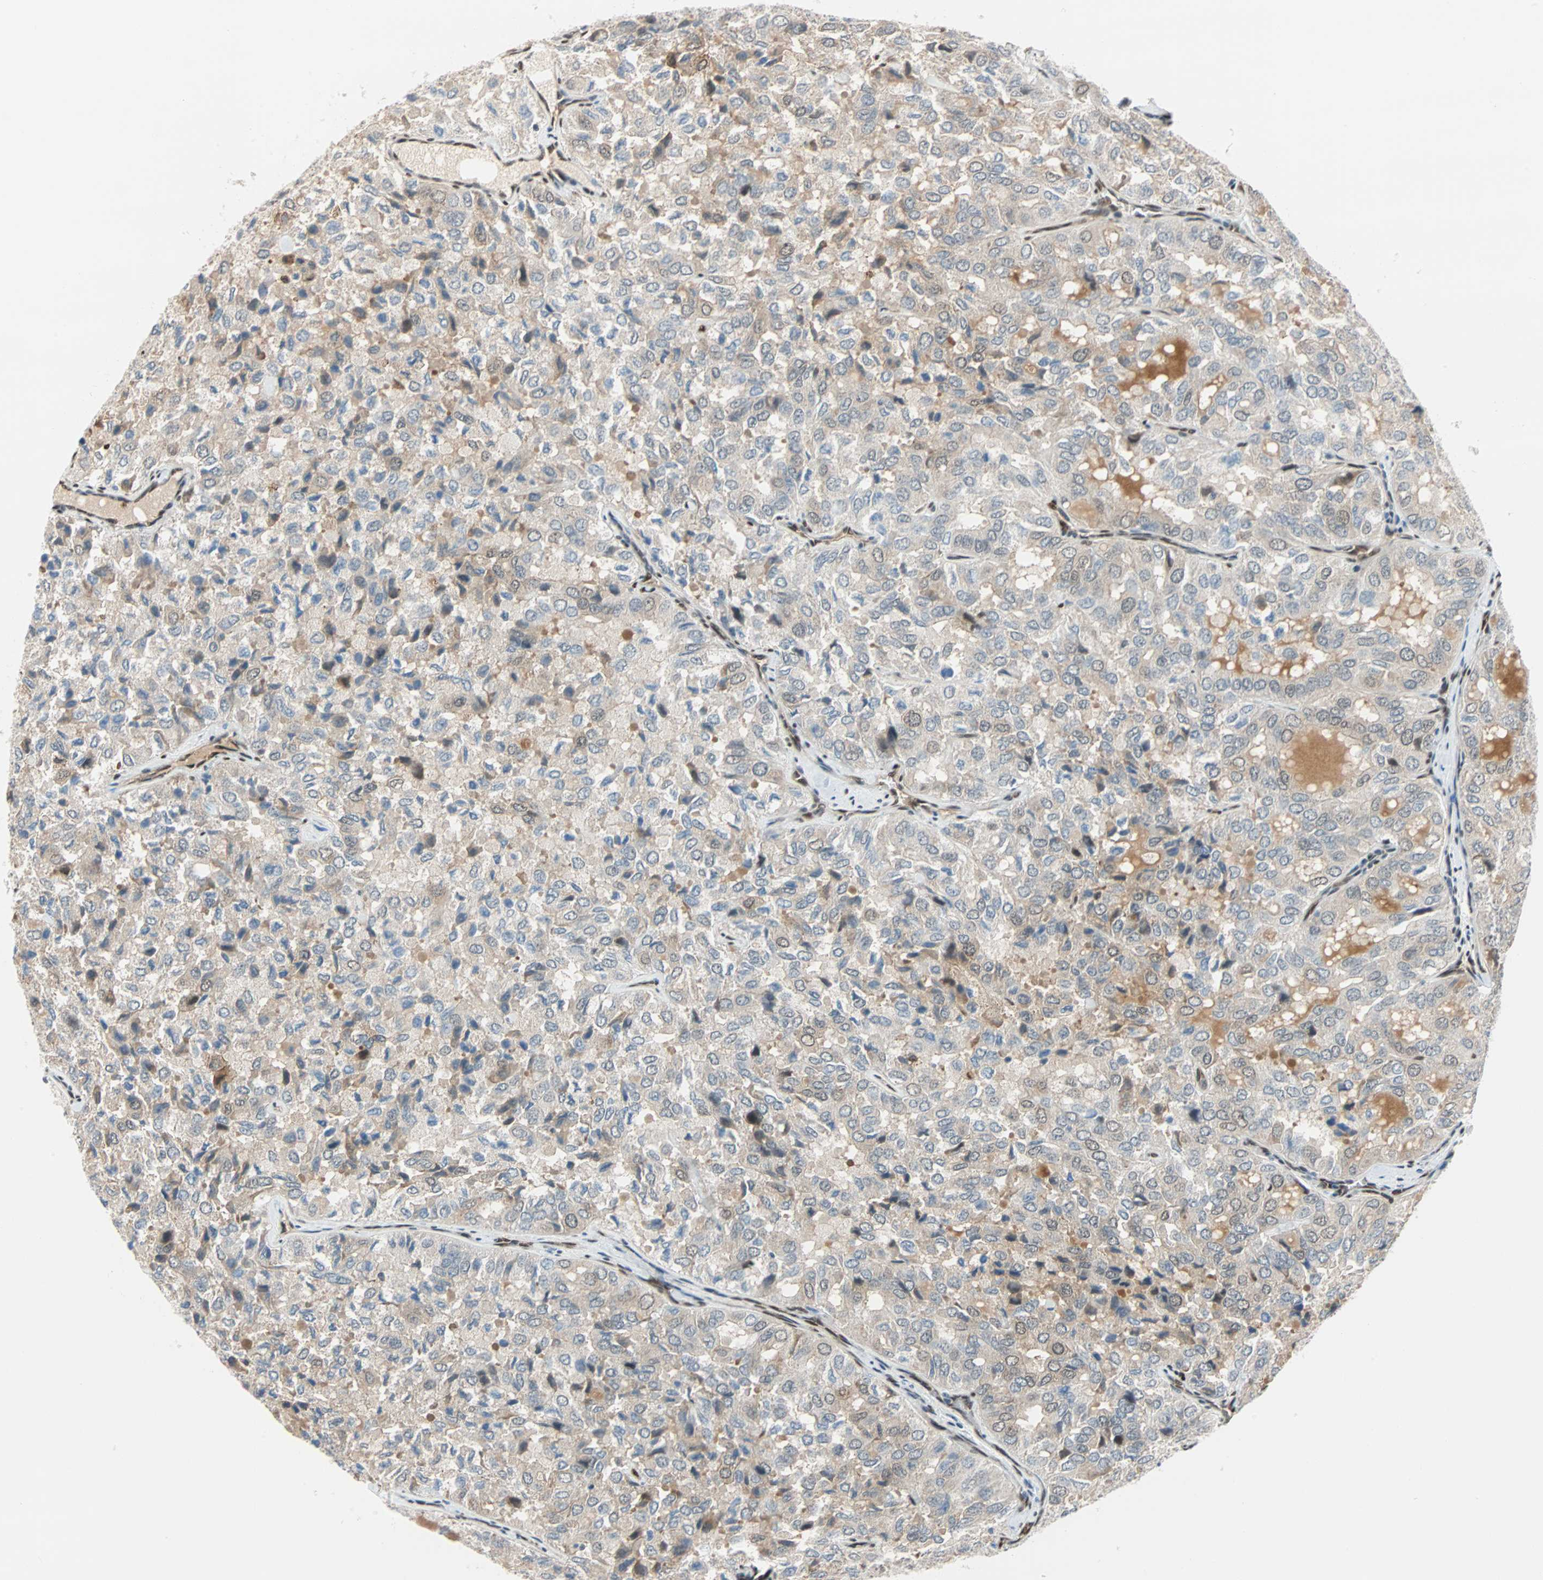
{"staining": {"intensity": "weak", "quantity": ">75%", "location": "cytoplasmic/membranous"}, "tissue": "thyroid cancer", "cell_type": "Tumor cells", "image_type": "cancer", "snomed": [{"axis": "morphology", "description": "Follicular adenoma carcinoma, NOS"}, {"axis": "topography", "description": "Thyroid gland"}], "caption": "Immunohistochemical staining of human thyroid cancer (follicular adenoma carcinoma) reveals weak cytoplasmic/membranous protein positivity in approximately >75% of tumor cells. (Brightfield microscopy of DAB IHC at high magnification).", "gene": "WWTR1", "patient": {"sex": "male", "age": 75}}